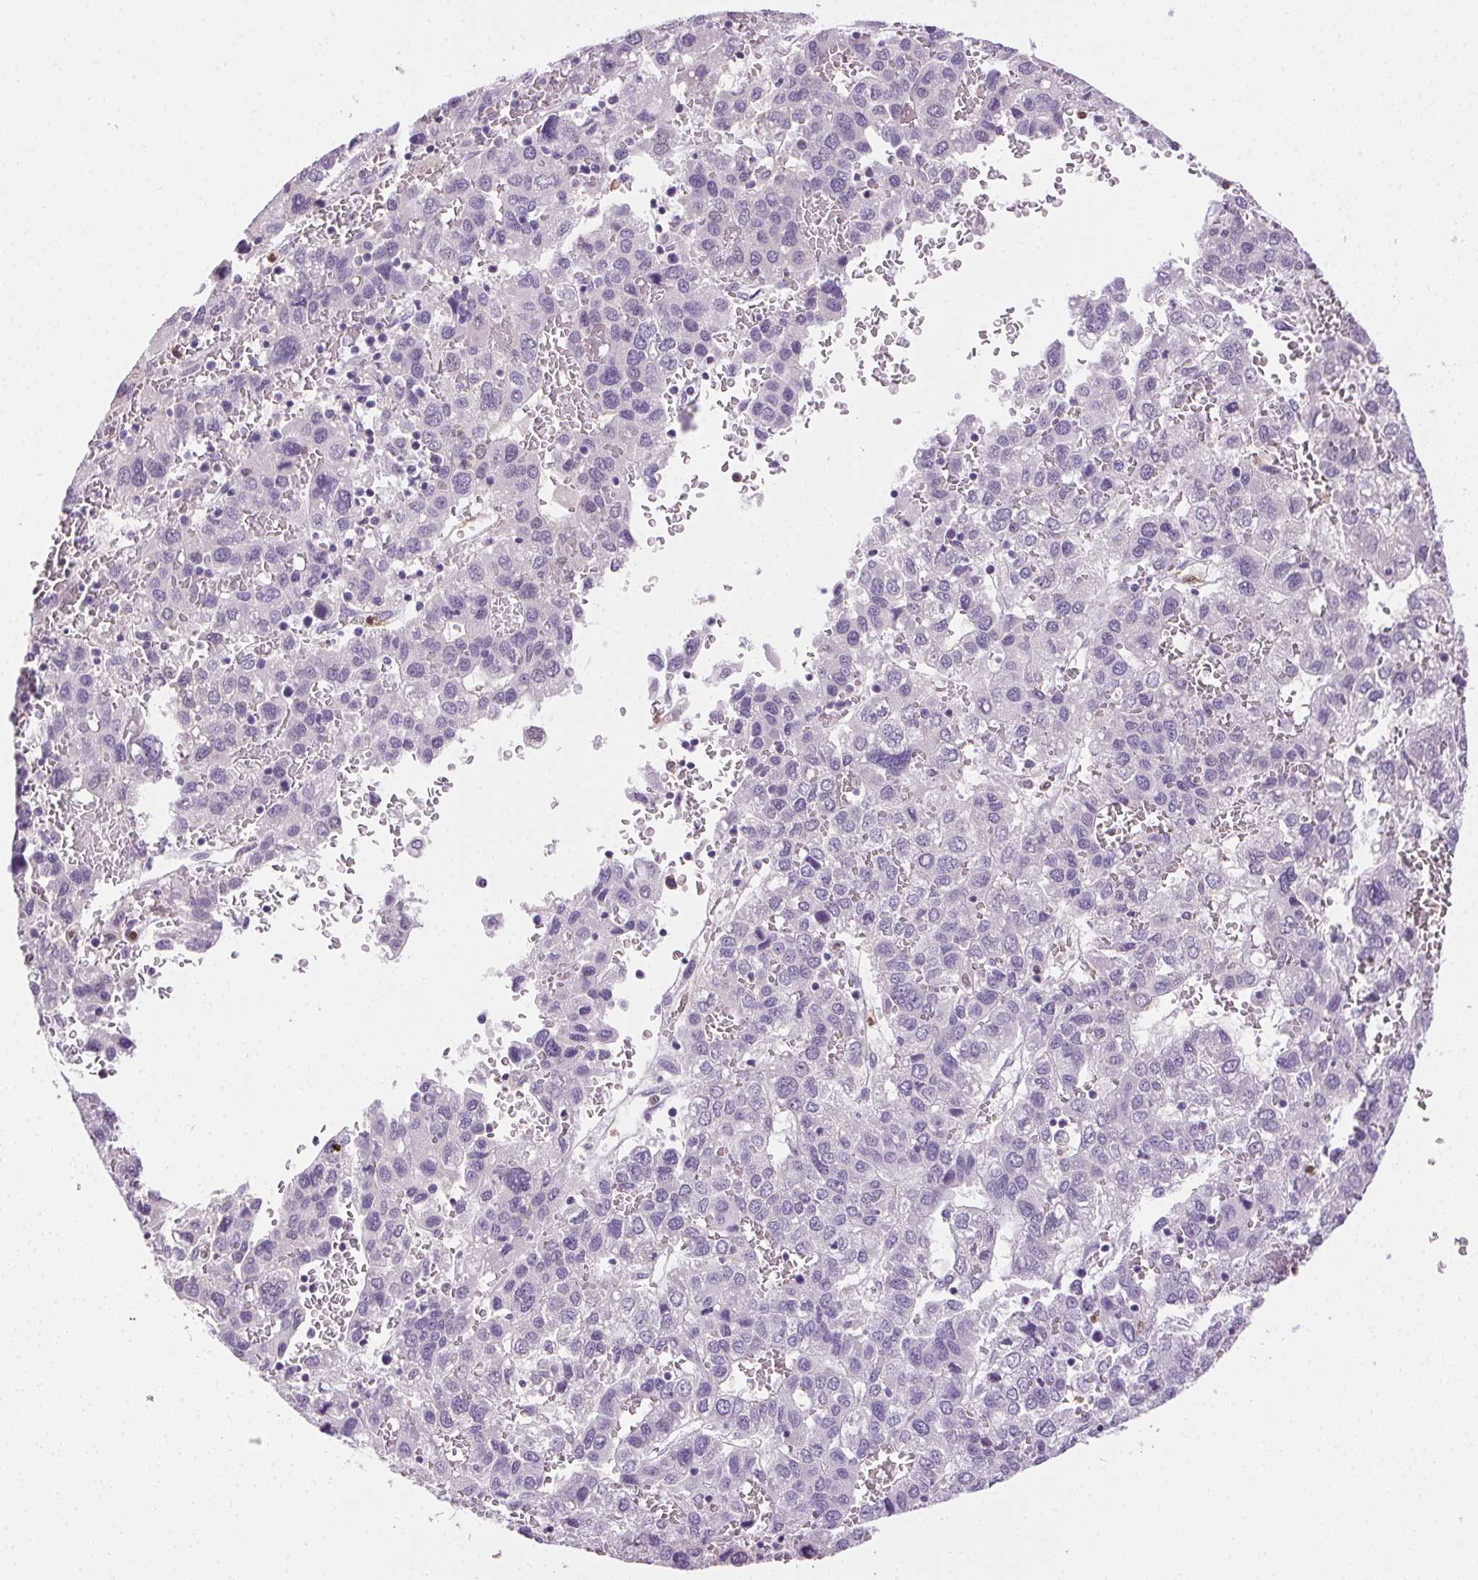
{"staining": {"intensity": "negative", "quantity": "none", "location": "none"}, "tissue": "liver cancer", "cell_type": "Tumor cells", "image_type": "cancer", "snomed": [{"axis": "morphology", "description": "Carcinoma, Hepatocellular, NOS"}, {"axis": "topography", "description": "Liver"}], "caption": "Histopathology image shows no protein staining in tumor cells of liver cancer tissue.", "gene": "TMEM45A", "patient": {"sex": "male", "age": 69}}